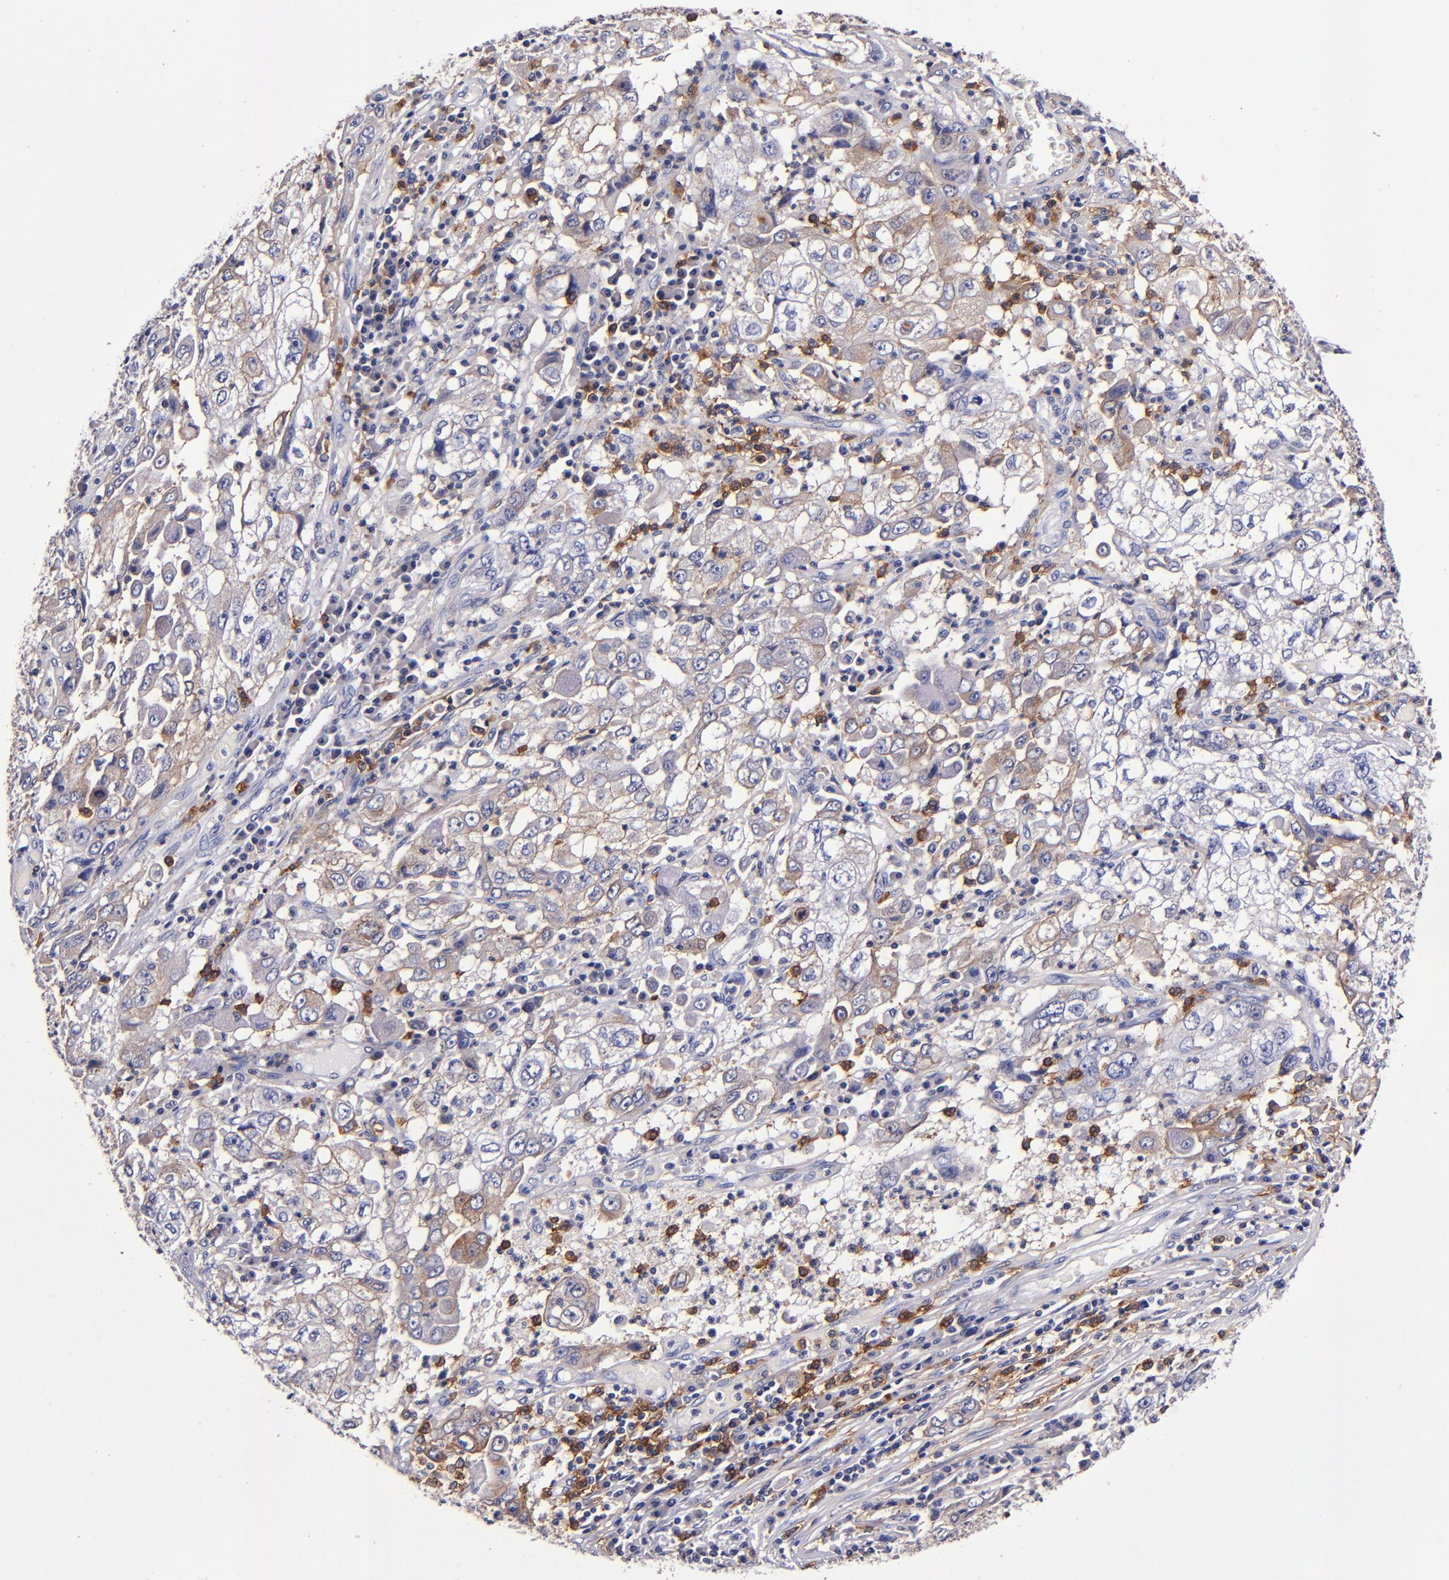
{"staining": {"intensity": "moderate", "quantity": "25%-75%", "location": "cytoplasmic/membranous"}, "tissue": "cervical cancer", "cell_type": "Tumor cells", "image_type": "cancer", "snomed": [{"axis": "morphology", "description": "Squamous cell carcinoma, NOS"}, {"axis": "topography", "description": "Cervix"}], "caption": "An immunohistochemistry histopathology image of tumor tissue is shown. Protein staining in brown highlights moderate cytoplasmic/membranous positivity in cervical squamous cell carcinoma within tumor cells.", "gene": "SIRPA", "patient": {"sex": "female", "age": 36}}